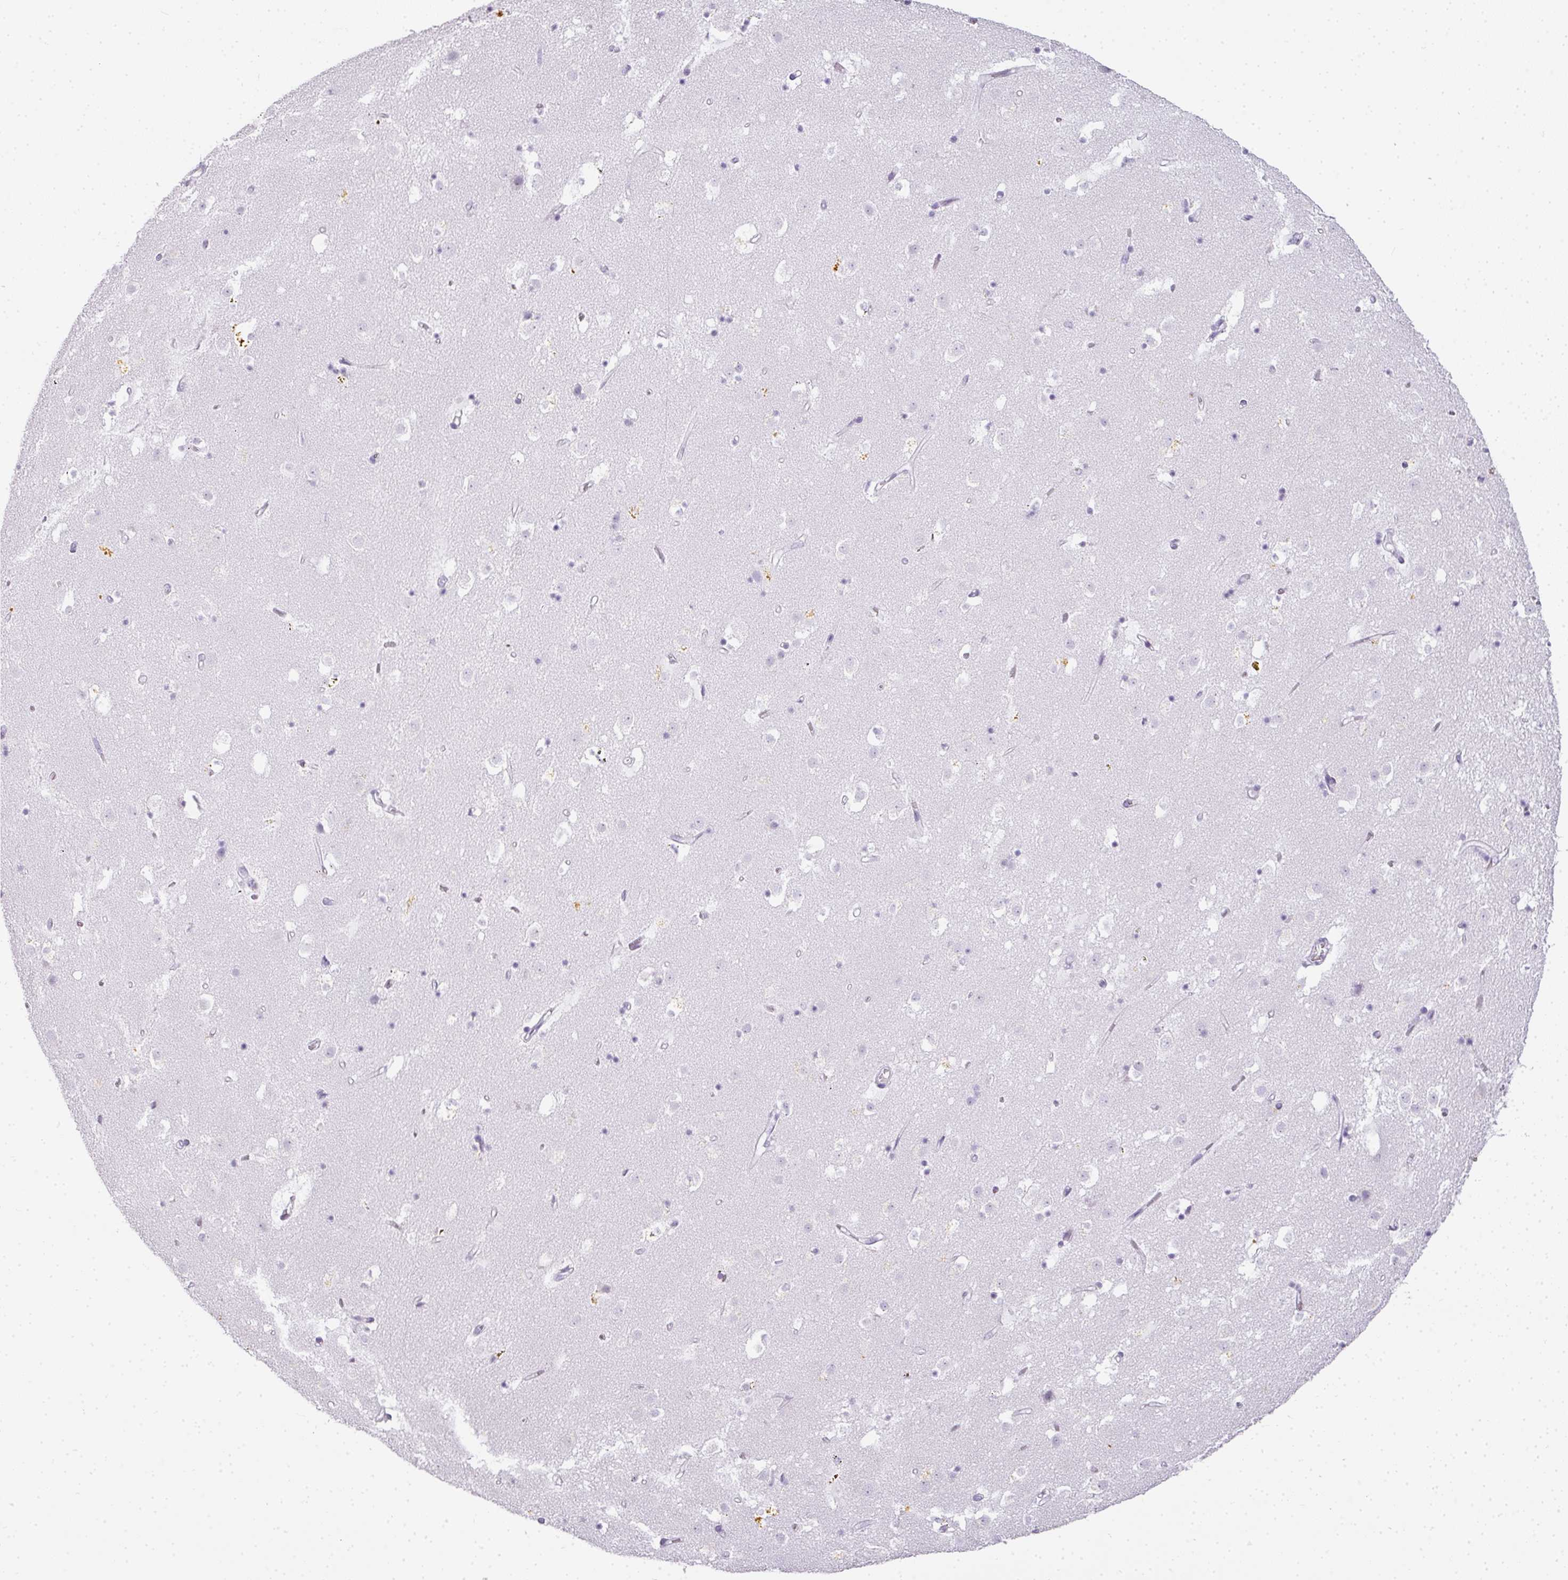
{"staining": {"intensity": "negative", "quantity": "none", "location": "none"}, "tissue": "caudate", "cell_type": "Glial cells", "image_type": "normal", "snomed": [{"axis": "morphology", "description": "Normal tissue, NOS"}, {"axis": "topography", "description": "Lateral ventricle wall"}], "caption": "A high-resolution image shows IHC staining of benign caudate, which exhibits no significant expression in glial cells. The staining is performed using DAB brown chromogen with nuclei counter-stained in using hematoxylin.", "gene": "RBMY1A1", "patient": {"sex": "male", "age": 58}}